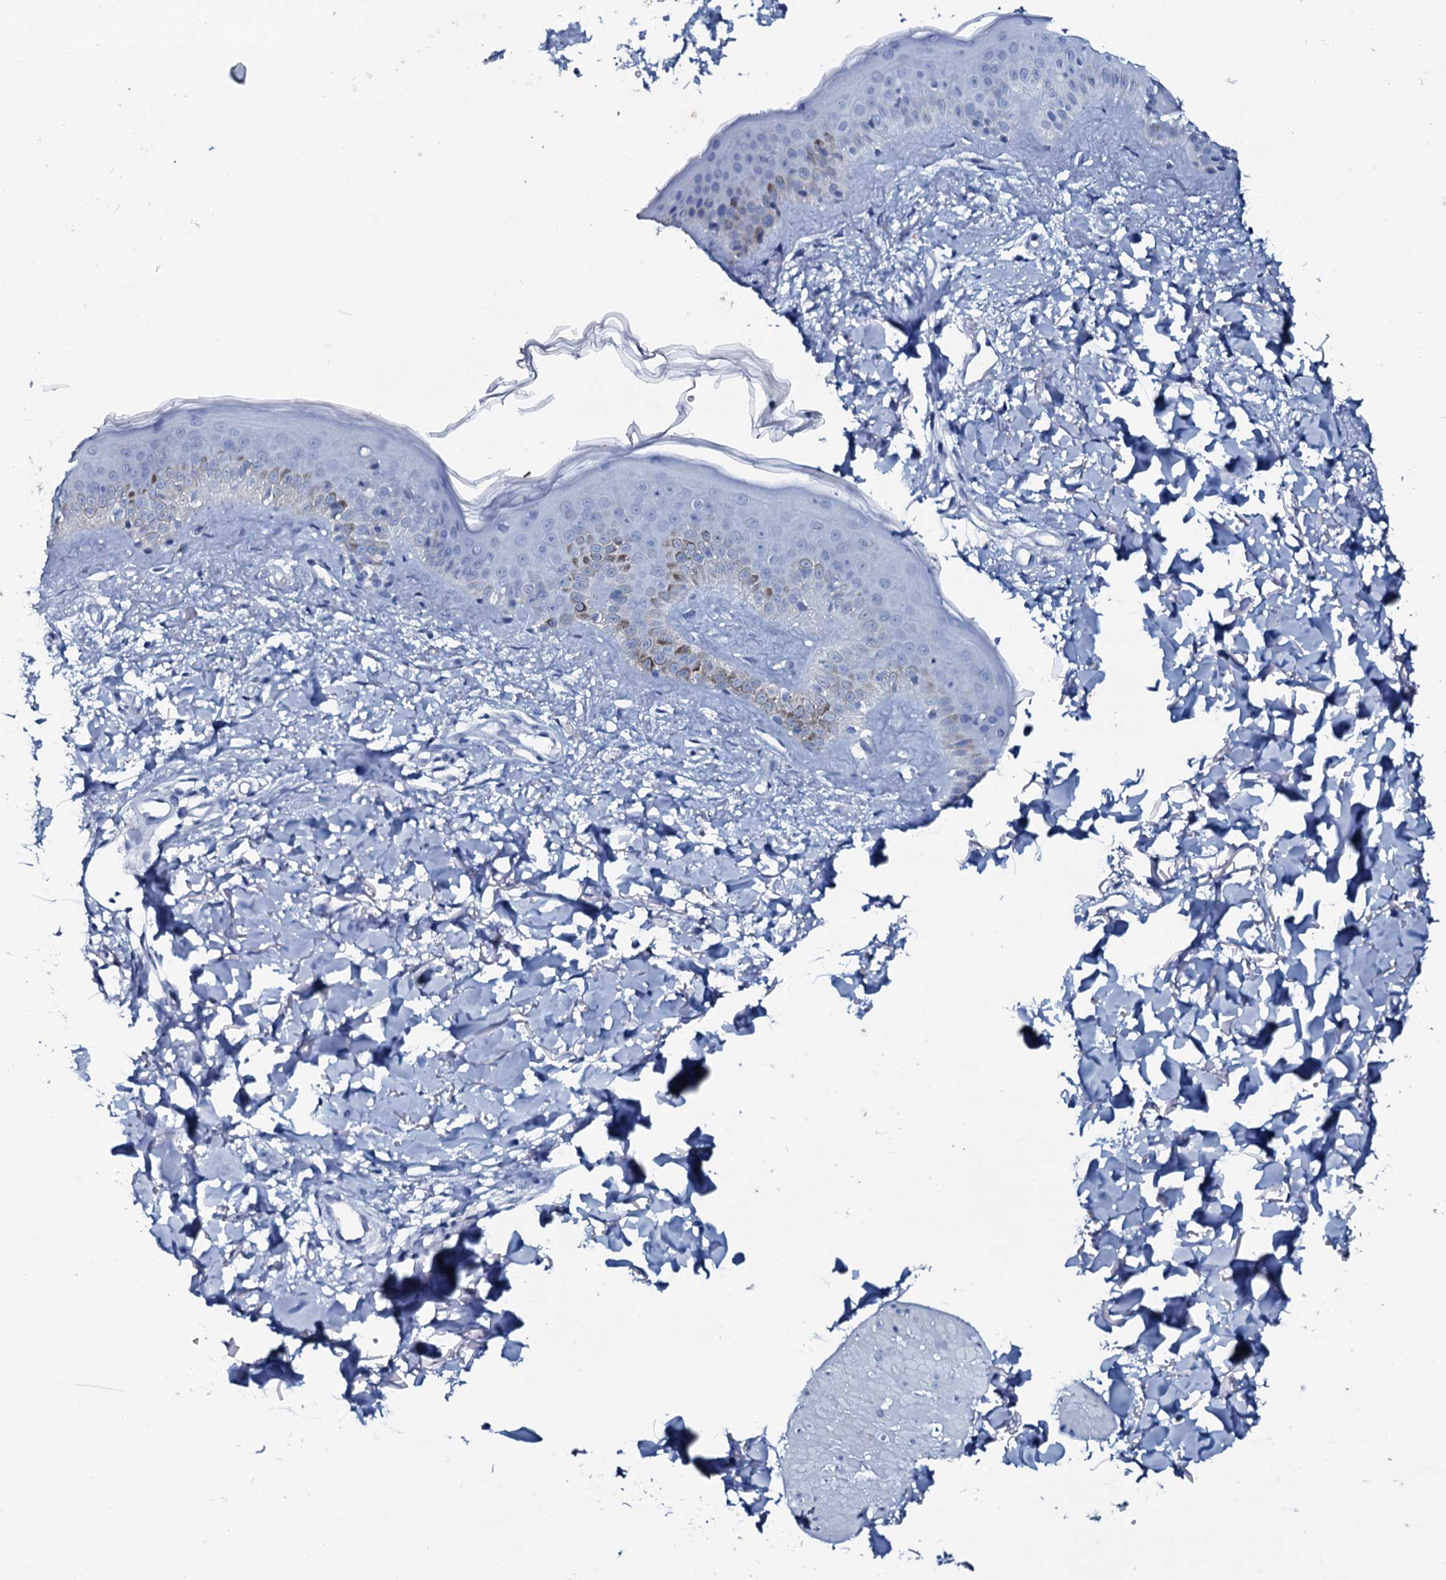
{"staining": {"intensity": "negative", "quantity": "none", "location": "none"}, "tissue": "skin", "cell_type": "Fibroblasts", "image_type": "normal", "snomed": [{"axis": "morphology", "description": "Normal tissue, NOS"}, {"axis": "topography", "description": "Skin"}], "caption": "The image exhibits no significant positivity in fibroblasts of skin.", "gene": "SLC4A7", "patient": {"sex": "female", "age": 58}}